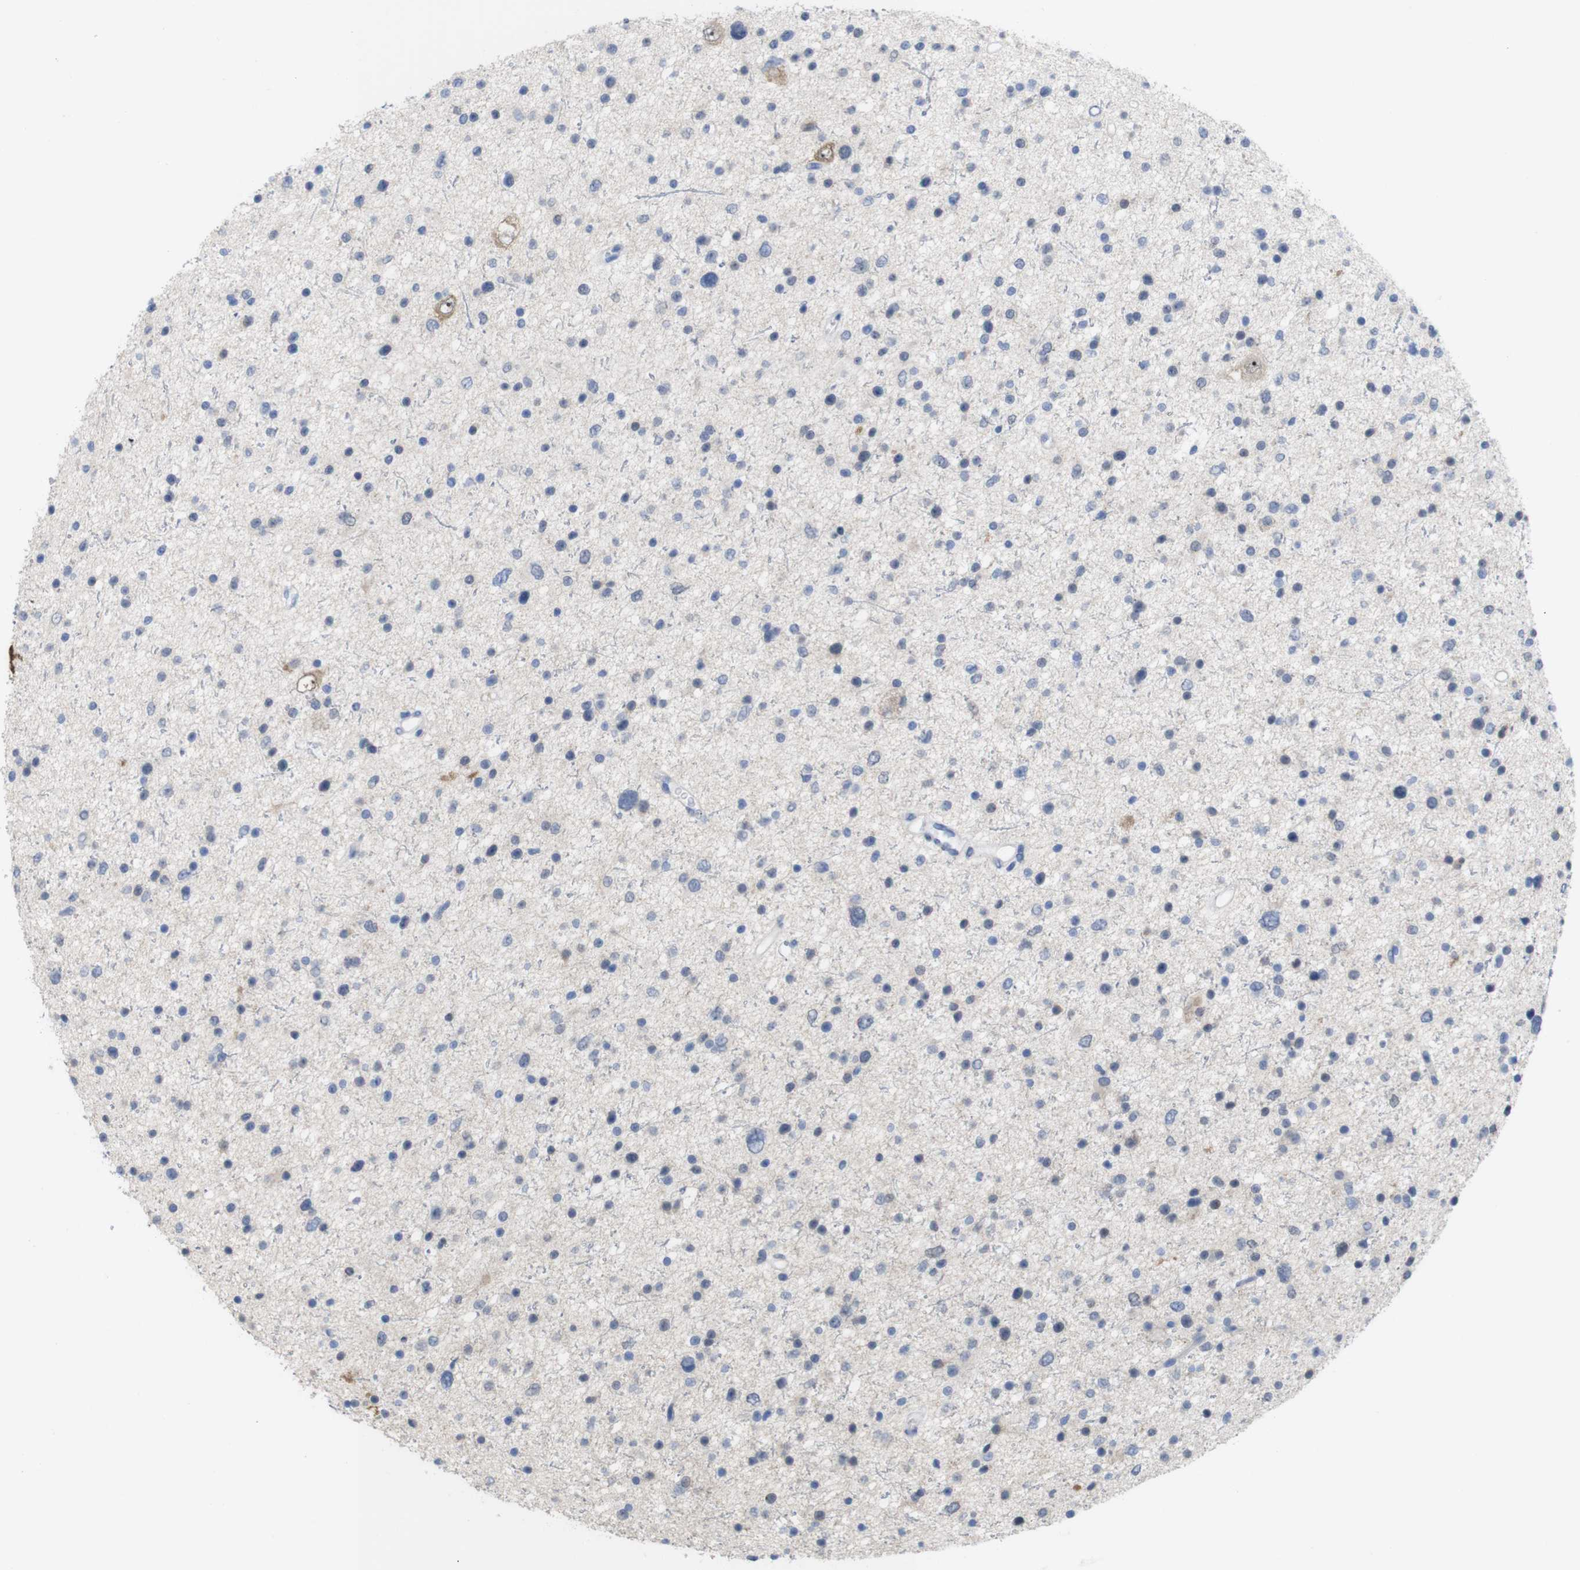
{"staining": {"intensity": "negative", "quantity": "none", "location": "none"}, "tissue": "glioma", "cell_type": "Tumor cells", "image_type": "cancer", "snomed": [{"axis": "morphology", "description": "Glioma, malignant, Low grade"}, {"axis": "topography", "description": "Brain"}], "caption": "The immunohistochemistry (IHC) photomicrograph has no significant positivity in tumor cells of glioma tissue. (DAB immunohistochemistry (IHC), high magnification).", "gene": "PNMA1", "patient": {"sex": "female", "age": 37}}